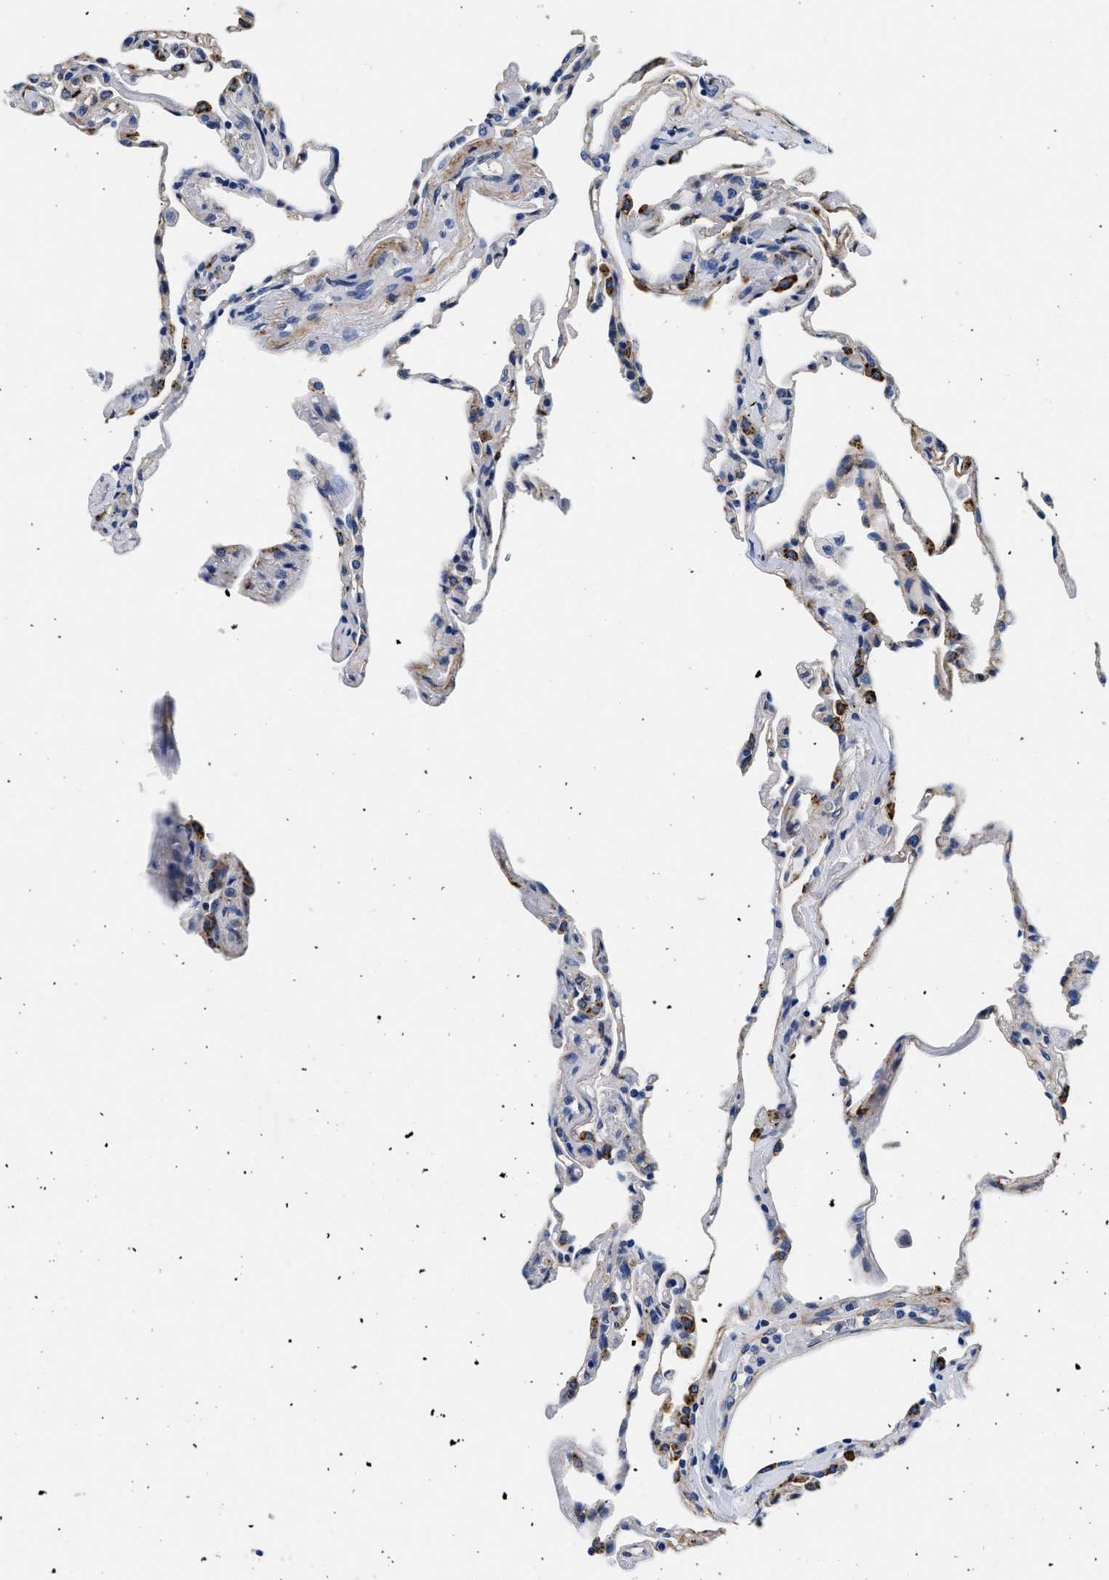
{"staining": {"intensity": "negative", "quantity": "none", "location": "none"}, "tissue": "lung", "cell_type": "Alveolar cells", "image_type": "normal", "snomed": [{"axis": "morphology", "description": "Normal tissue, NOS"}, {"axis": "topography", "description": "Lung"}], "caption": "Histopathology image shows no significant protein staining in alveolar cells of benign lung. The staining was performed using DAB (3,3'-diaminobenzidine) to visualize the protein expression in brown, while the nuclei were stained in blue with hematoxylin (Magnification: 20x).", "gene": "LAMA3", "patient": {"sex": "male", "age": 59}}